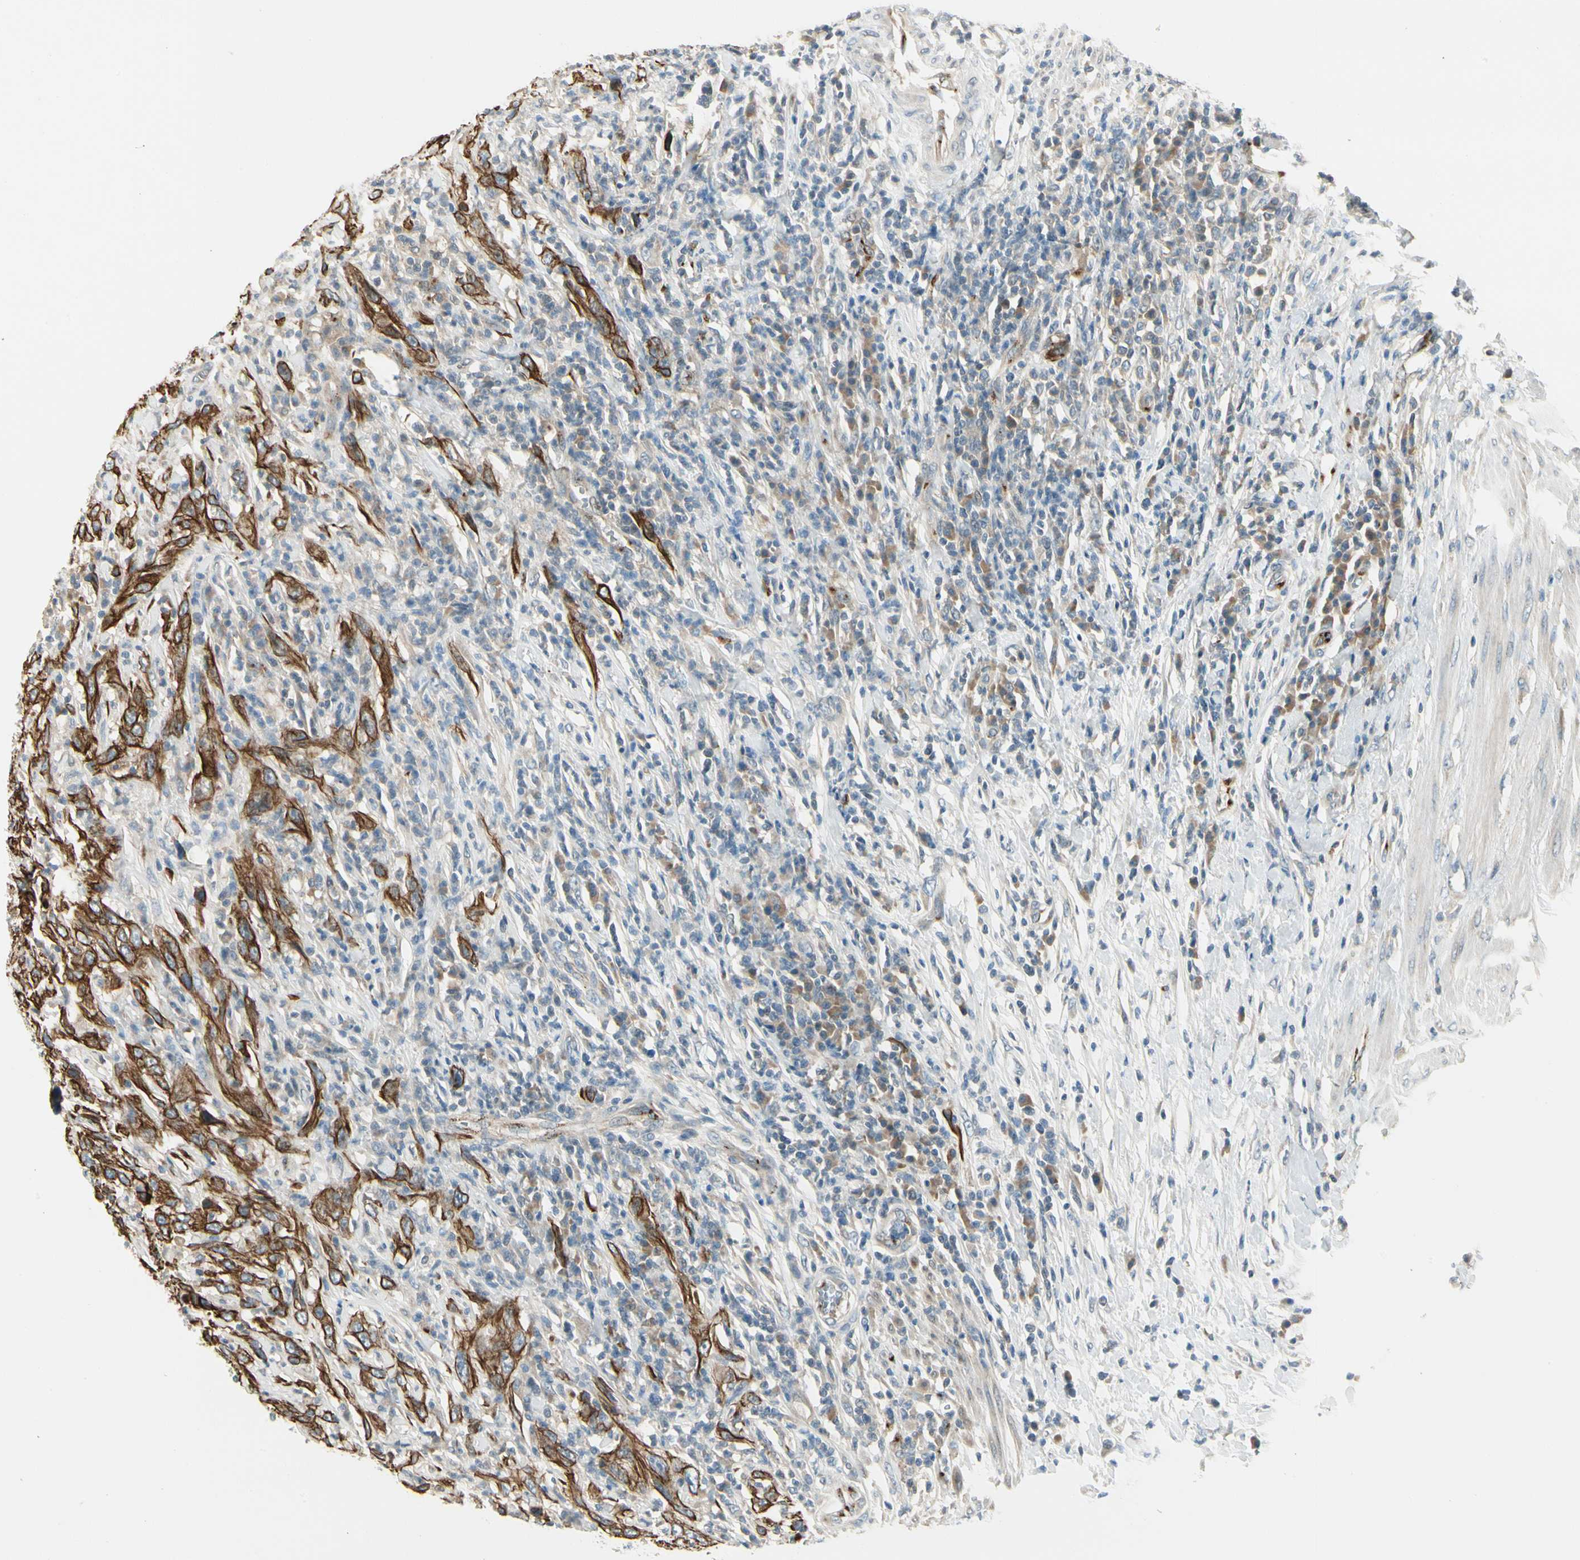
{"staining": {"intensity": "strong", "quantity": ">75%", "location": "cytoplasmic/membranous"}, "tissue": "urothelial cancer", "cell_type": "Tumor cells", "image_type": "cancer", "snomed": [{"axis": "morphology", "description": "Urothelial carcinoma, High grade"}, {"axis": "topography", "description": "Urinary bladder"}], "caption": "Protein expression by immunohistochemistry (IHC) displays strong cytoplasmic/membranous positivity in about >75% of tumor cells in high-grade urothelial carcinoma.", "gene": "MANSC1", "patient": {"sex": "male", "age": 61}}